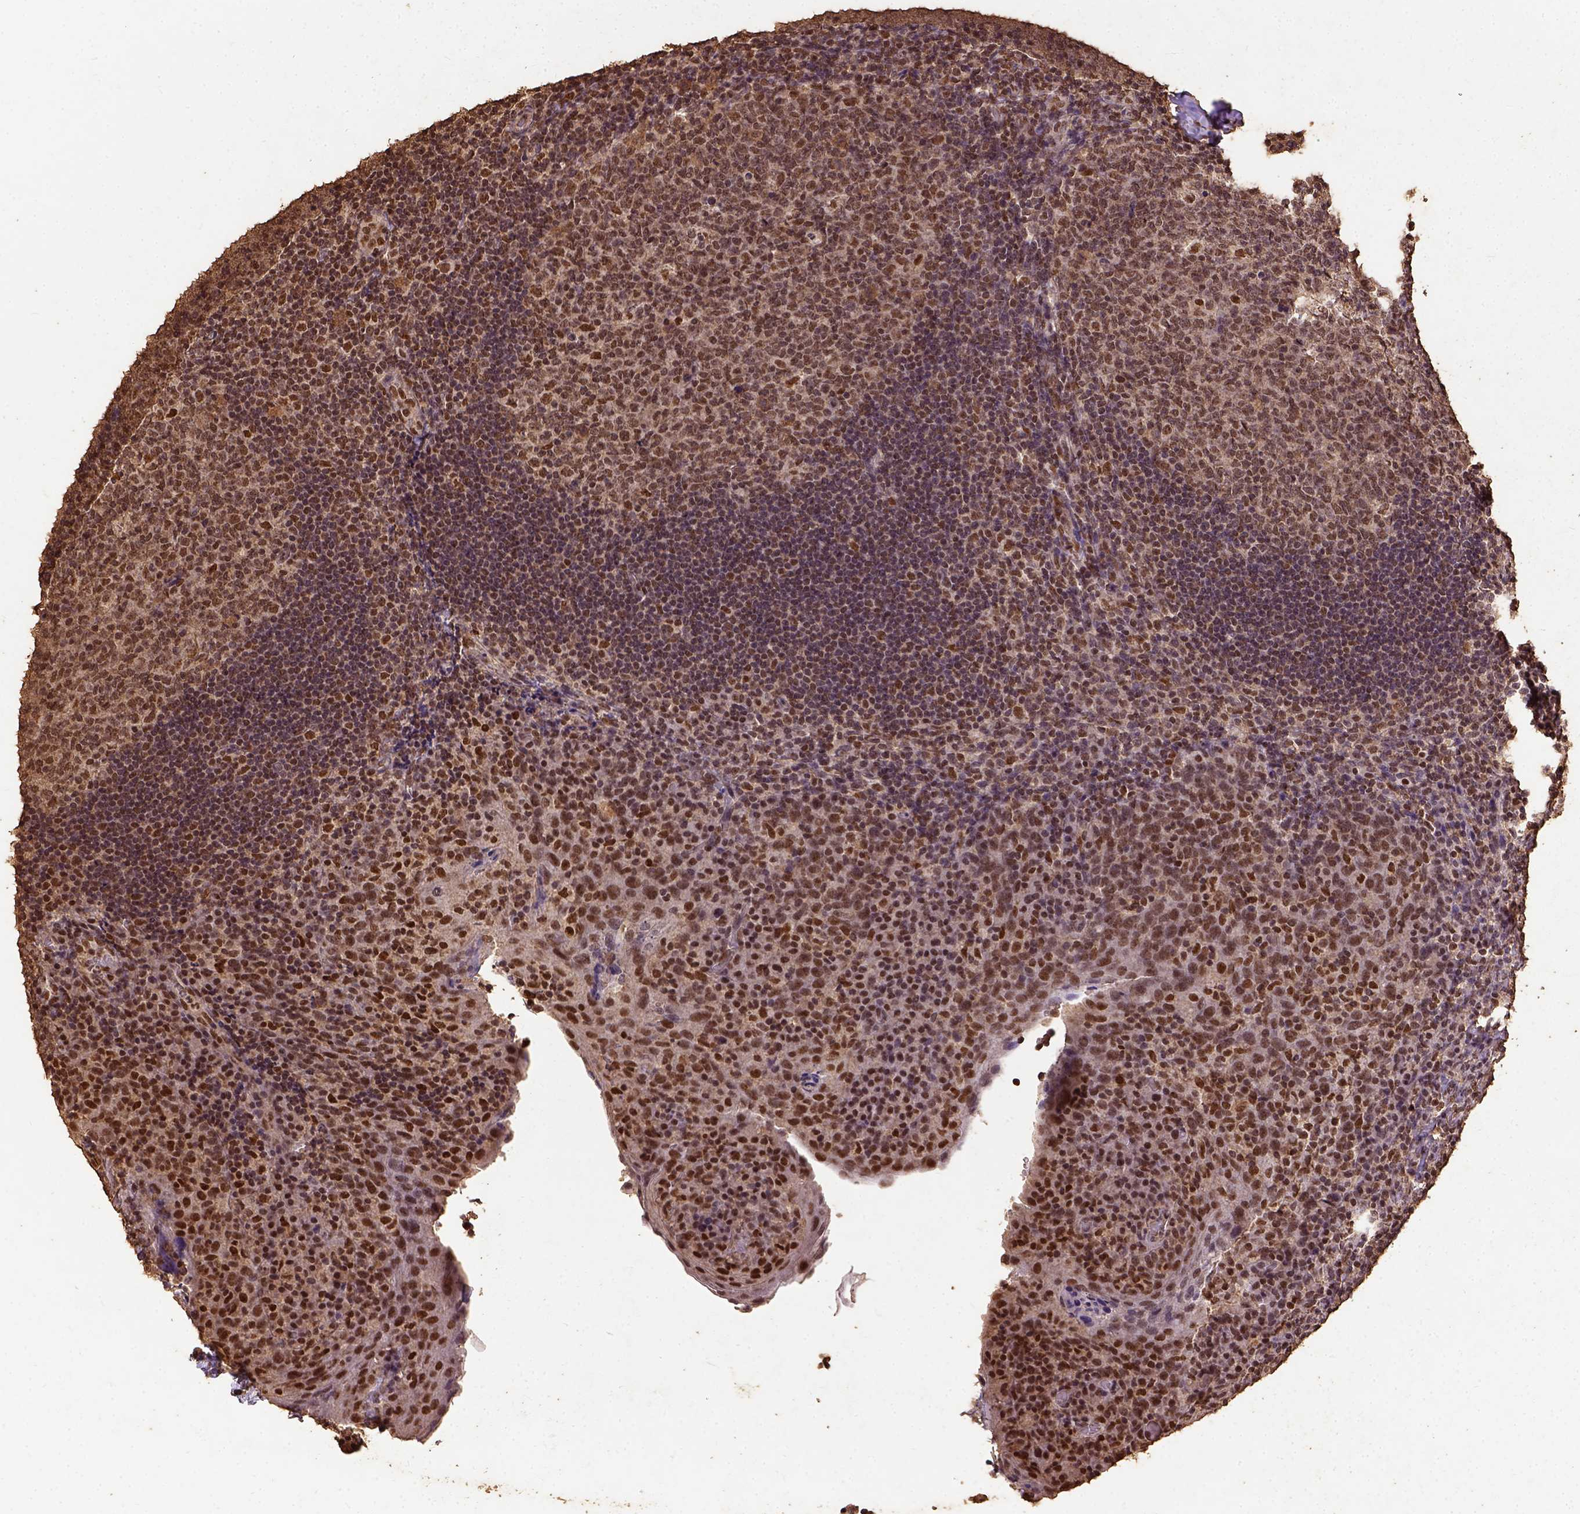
{"staining": {"intensity": "moderate", "quantity": ">75%", "location": "nuclear"}, "tissue": "tonsil", "cell_type": "Germinal center cells", "image_type": "normal", "snomed": [{"axis": "morphology", "description": "Normal tissue, NOS"}, {"axis": "topography", "description": "Tonsil"}], "caption": "This is a micrograph of immunohistochemistry (IHC) staining of normal tonsil, which shows moderate expression in the nuclear of germinal center cells.", "gene": "NACC1", "patient": {"sex": "male", "age": 17}}